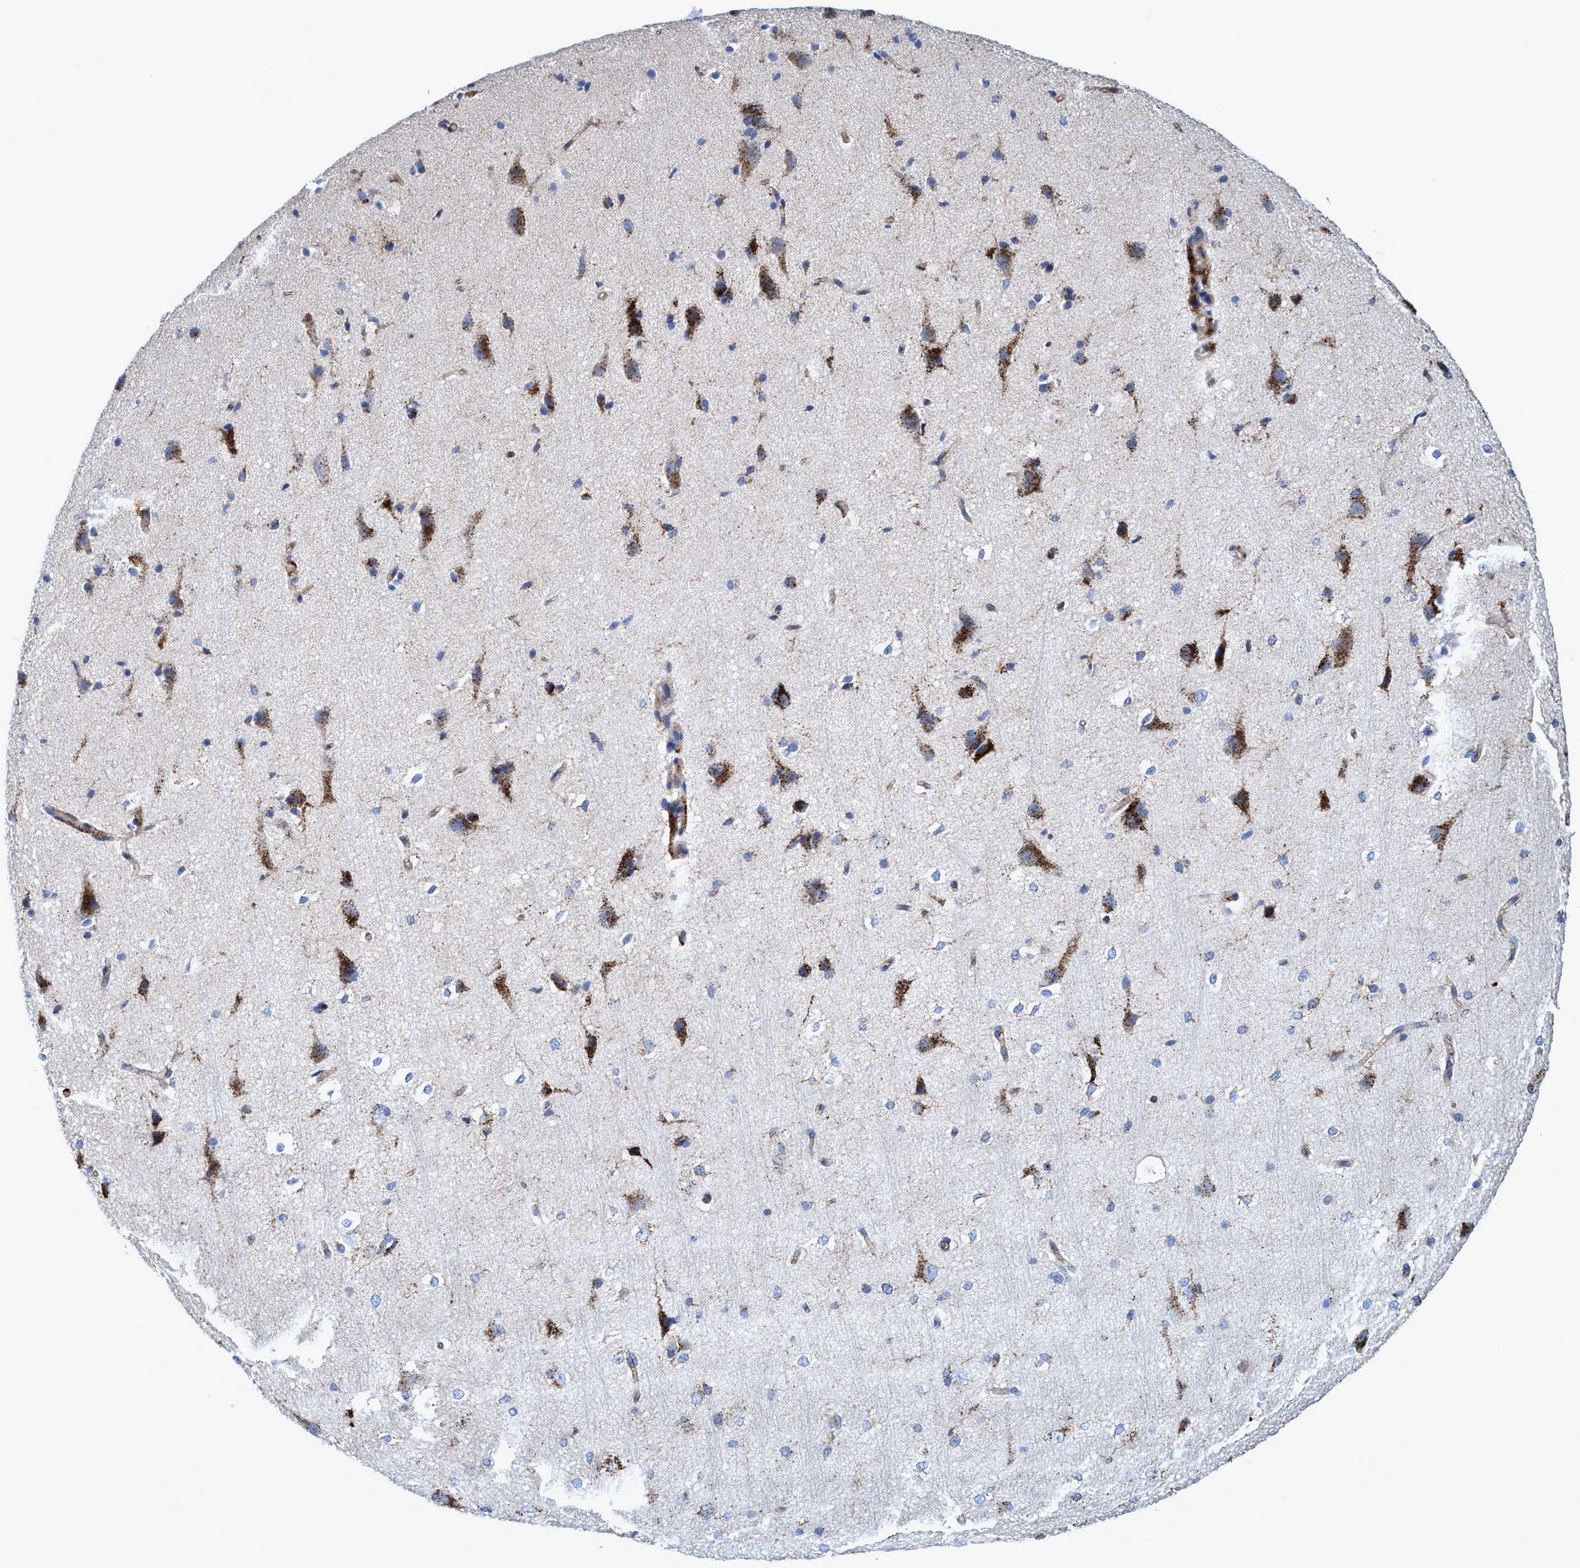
{"staining": {"intensity": "negative", "quantity": "none", "location": "none"}, "tissue": "cerebral cortex", "cell_type": "Endothelial cells", "image_type": "normal", "snomed": [{"axis": "morphology", "description": "Normal tissue, NOS"}, {"axis": "morphology", "description": "Developmental malformation"}, {"axis": "topography", "description": "Cerebral cortex"}], "caption": "Histopathology image shows no significant protein staining in endothelial cells of unremarkable cerebral cortex.", "gene": "TRIM65", "patient": {"sex": "female", "age": 30}}